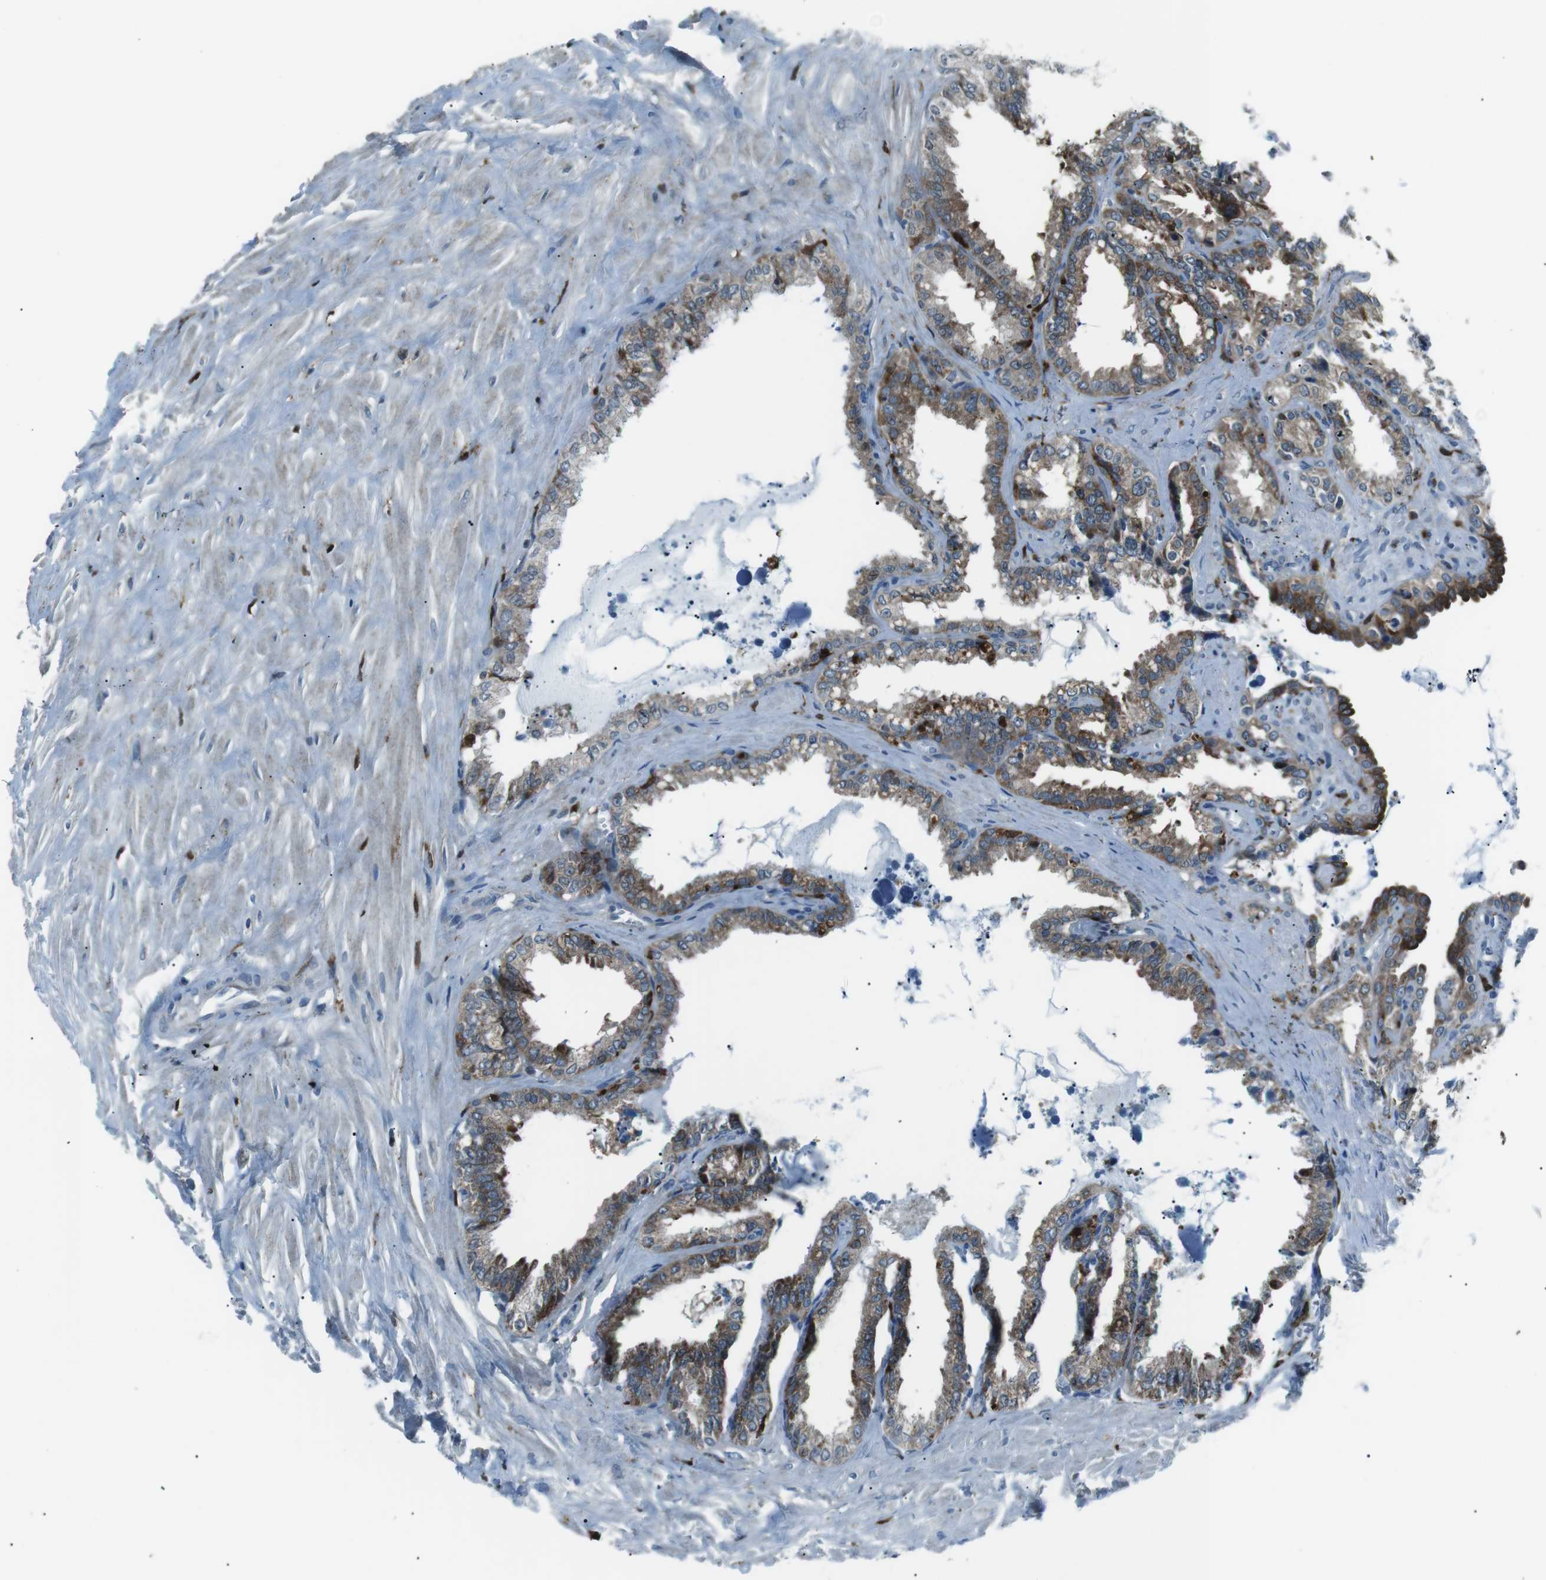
{"staining": {"intensity": "moderate", "quantity": ">75%", "location": "cytoplasmic/membranous"}, "tissue": "seminal vesicle", "cell_type": "Glandular cells", "image_type": "normal", "snomed": [{"axis": "morphology", "description": "Normal tissue, NOS"}, {"axis": "topography", "description": "Seminal veicle"}], "caption": "IHC histopathology image of unremarkable seminal vesicle stained for a protein (brown), which shows medium levels of moderate cytoplasmic/membranous expression in about >75% of glandular cells.", "gene": "BLNK", "patient": {"sex": "male", "age": 64}}